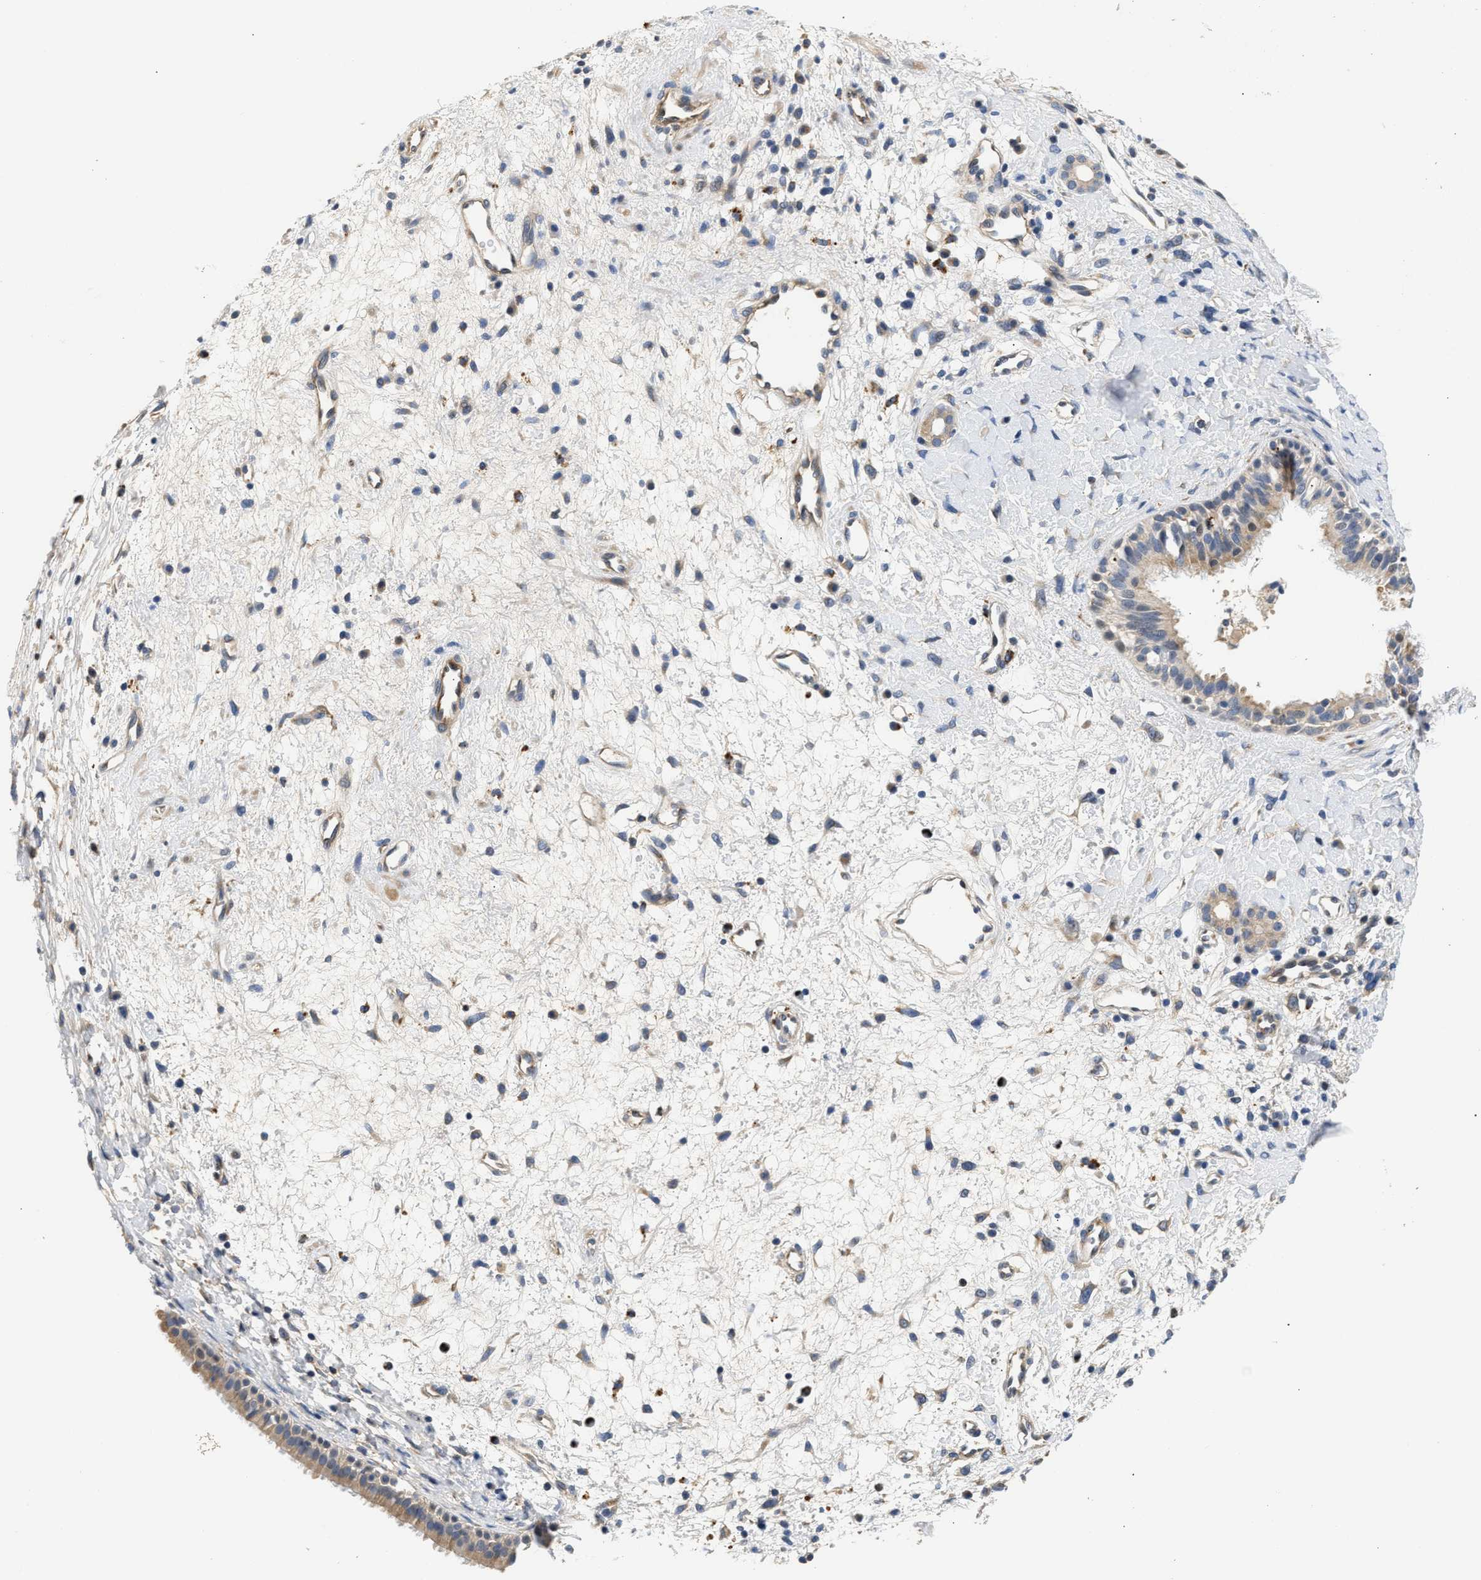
{"staining": {"intensity": "weak", "quantity": ">75%", "location": "cytoplasmic/membranous"}, "tissue": "nasopharynx", "cell_type": "Respiratory epithelial cells", "image_type": "normal", "snomed": [{"axis": "morphology", "description": "Normal tissue, NOS"}, {"axis": "topography", "description": "Nasopharynx"}], "caption": "A histopathology image of nasopharynx stained for a protein demonstrates weak cytoplasmic/membranous brown staining in respiratory epithelial cells.", "gene": "PPM1L", "patient": {"sex": "male", "age": 22}}